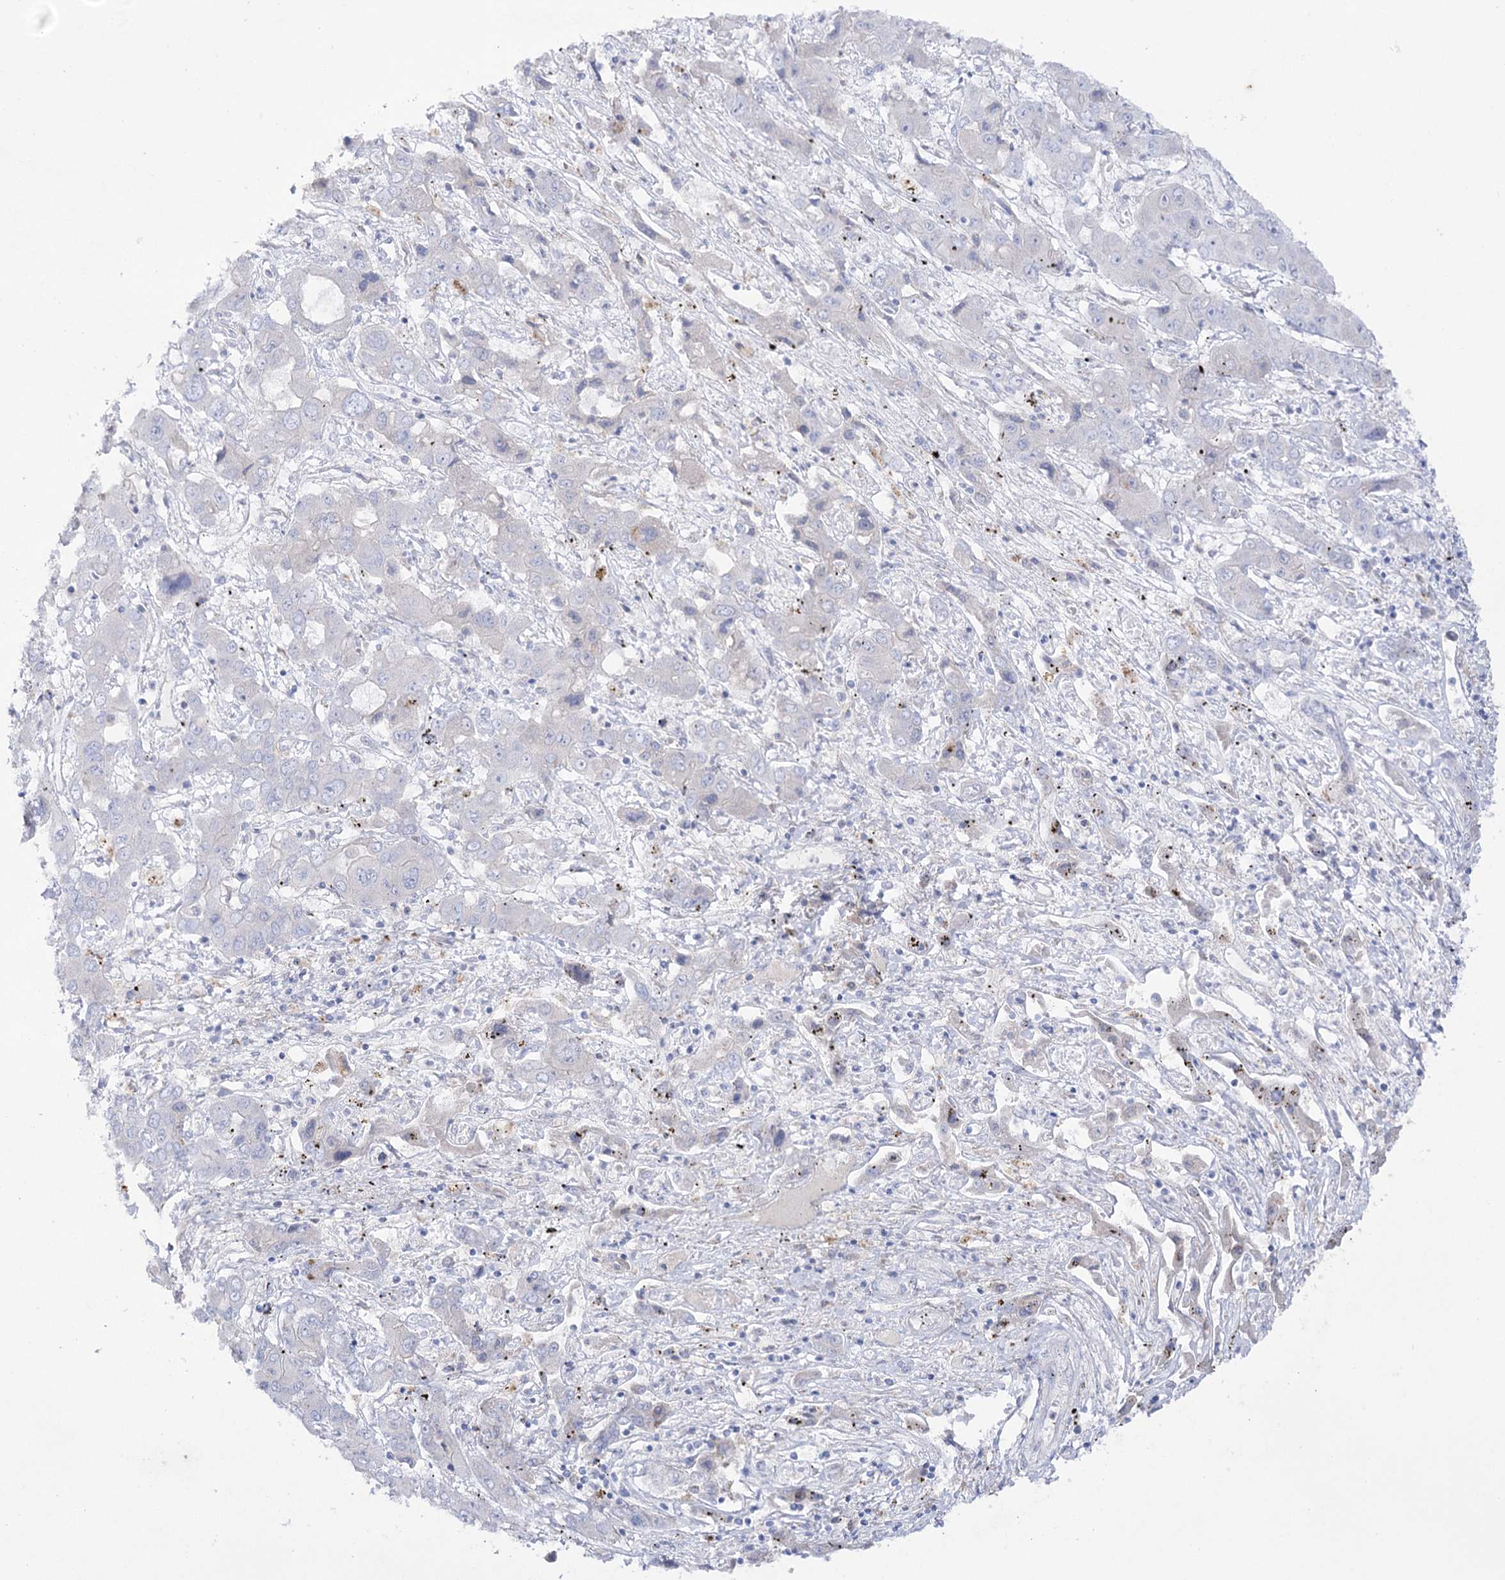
{"staining": {"intensity": "negative", "quantity": "none", "location": "none"}, "tissue": "liver cancer", "cell_type": "Tumor cells", "image_type": "cancer", "snomed": [{"axis": "morphology", "description": "Cholangiocarcinoma"}, {"axis": "topography", "description": "Liver"}], "caption": "Tumor cells are negative for brown protein staining in cholangiocarcinoma (liver). (DAB immunohistochemistry (IHC) visualized using brightfield microscopy, high magnification).", "gene": "NAGLU", "patient": {"sex": "male", "age": 67}}